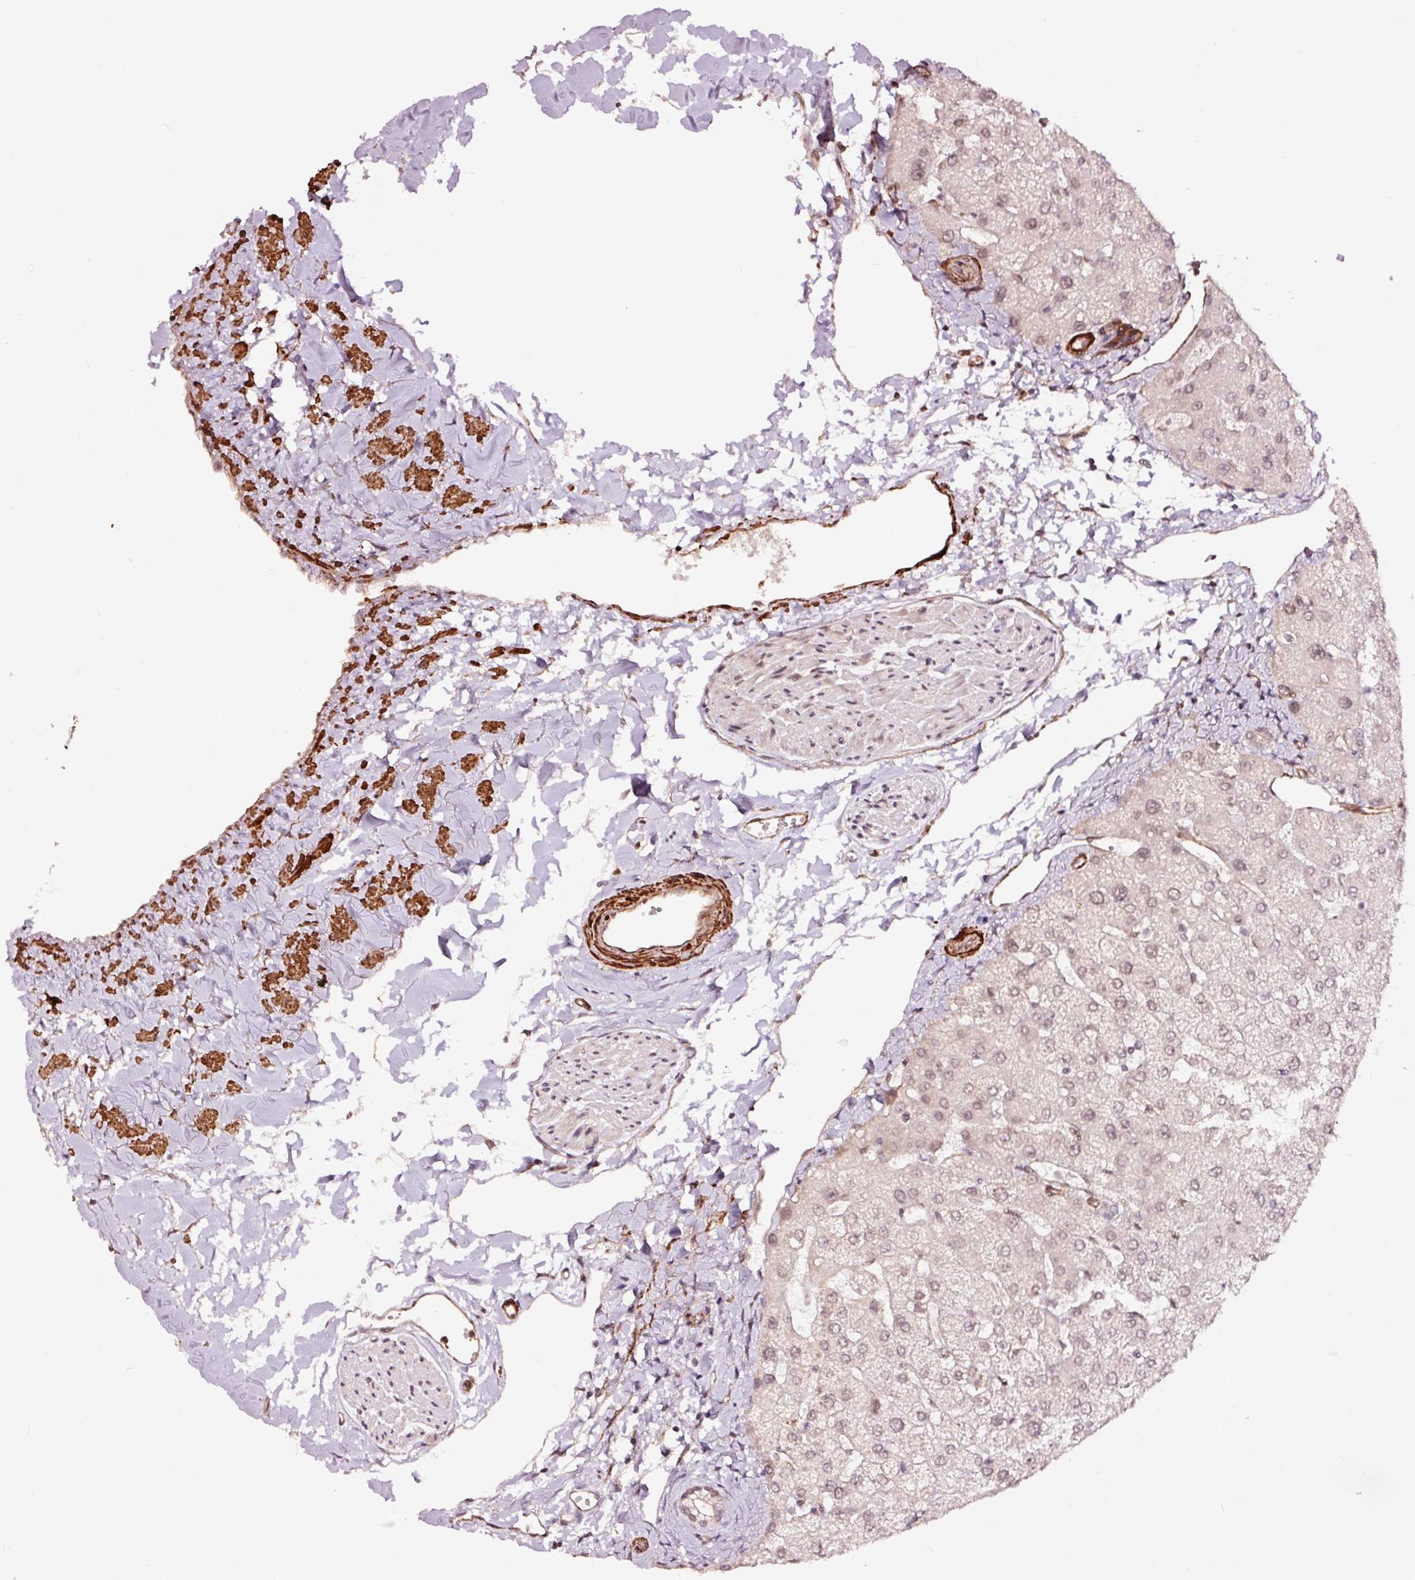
{"staining": {"intensity": "weak", "quantity": "<25%", "location": "nuclear"}, "tissue": "liver", "cell_type": "Cholangiocytes", "image_type": "normal", "snomed": [{"axis": "morphology", "description": "Normal tissue, NOS"}, {"axis": "topography", "description": "Liver"}], "caption": "Micrograph shows no protein positivity in cholangiocytes of unremarkable liver.", "gene": "TPM1", "patient": {"sex": "female", "age": 54}}